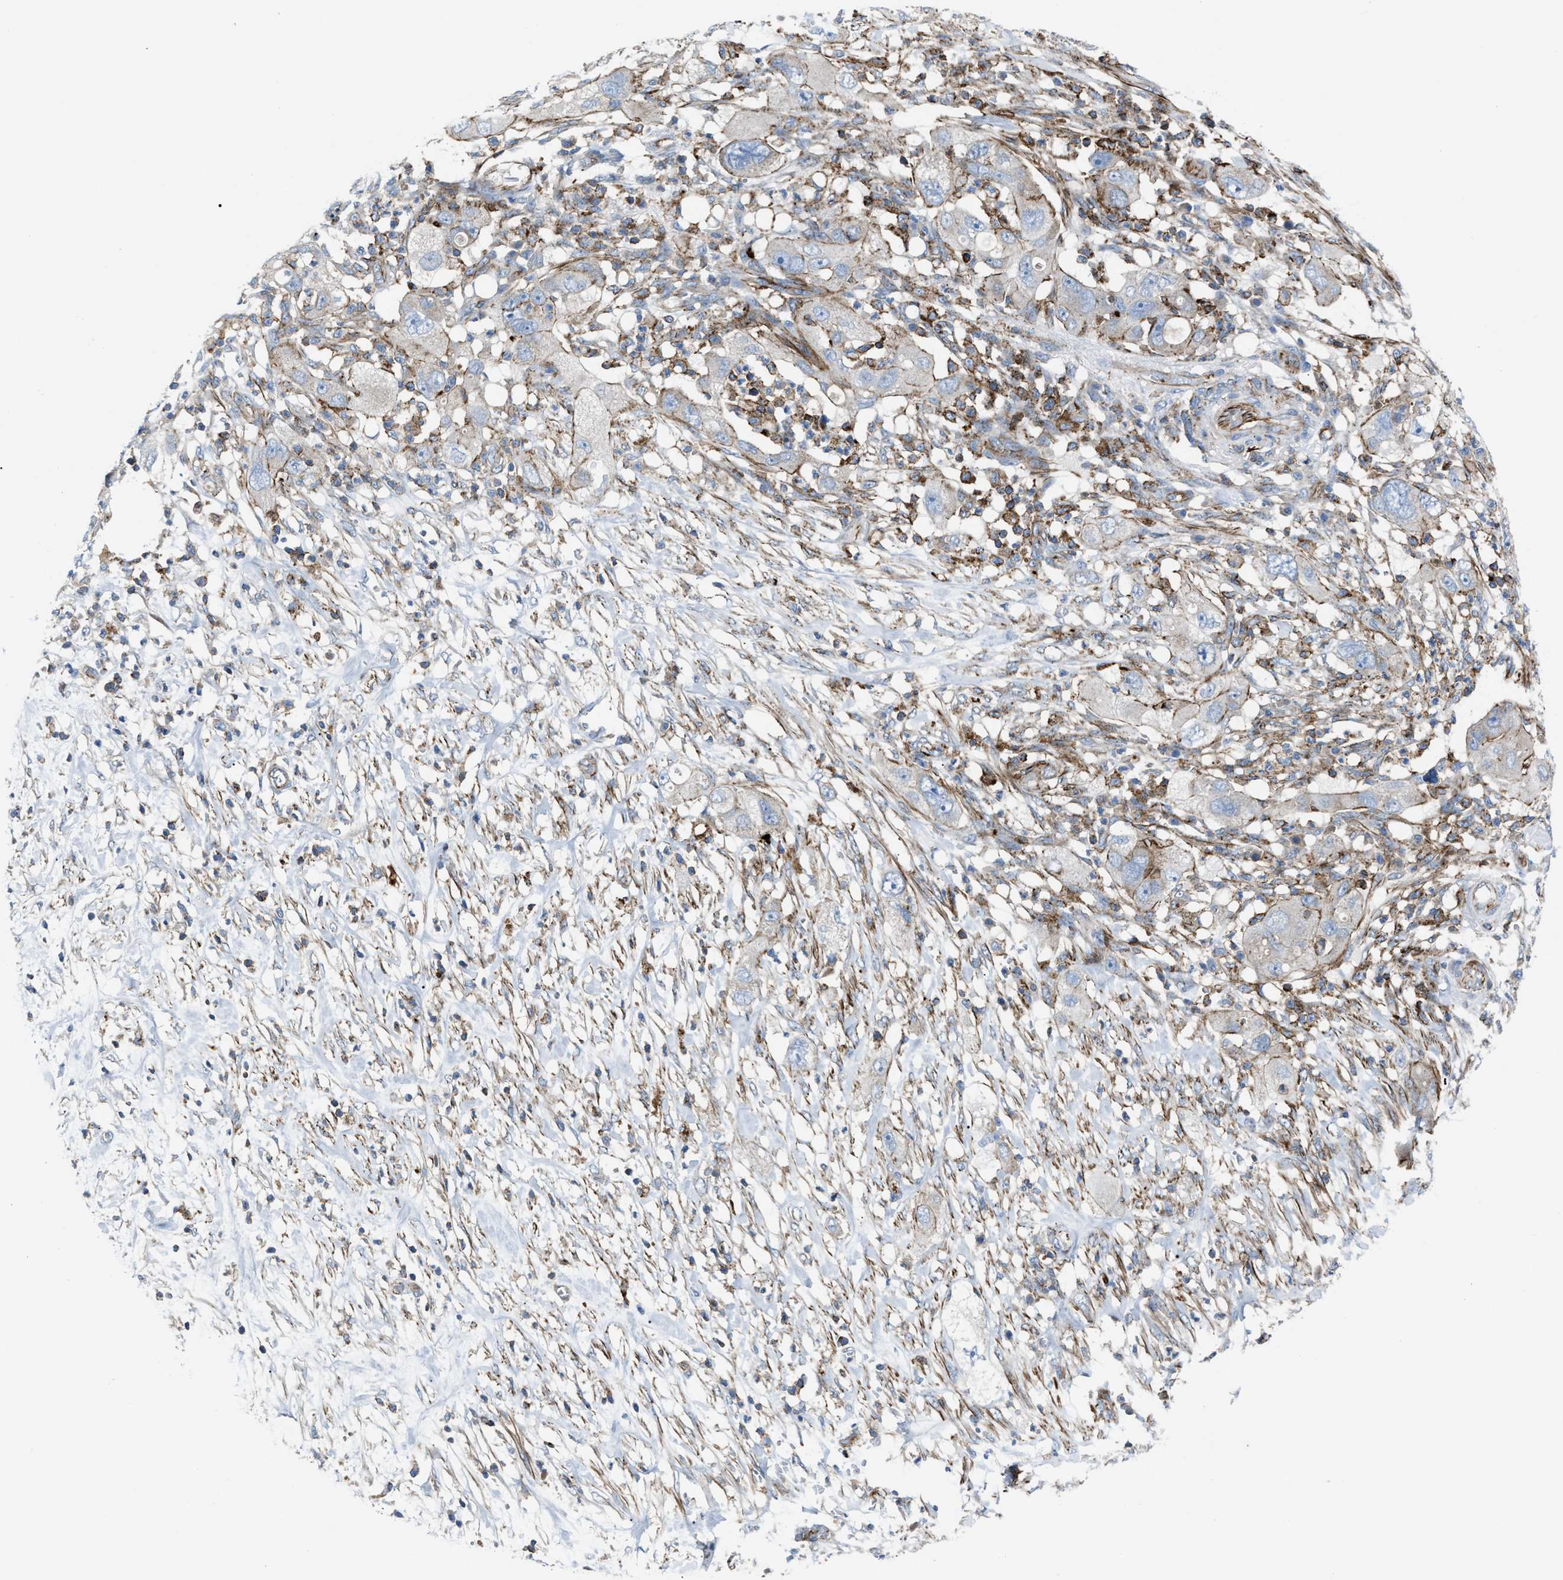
{"staining": {"intensity": "moderate", "quantity": "<25%", "location": "cytoplasmic/membranous"}, "tissue": "pancreatic cancer", "cell_type": "Tumor cells", "image_type": "cancer", "snomed": [{"axis": "morphology", "description": "Adenocarcinoma, NOS"}, {"axis": "topography", "description": "Pancreas"}], "caption": "Pancreatic adenocarcinoma was stained to show a protein in brown. There is low levels of moderate cytoplasmic/membranous expression in about <25% of tumor cells.", "gene": "AGPAT2", "patient": {"sex": "female", "age": 78}}